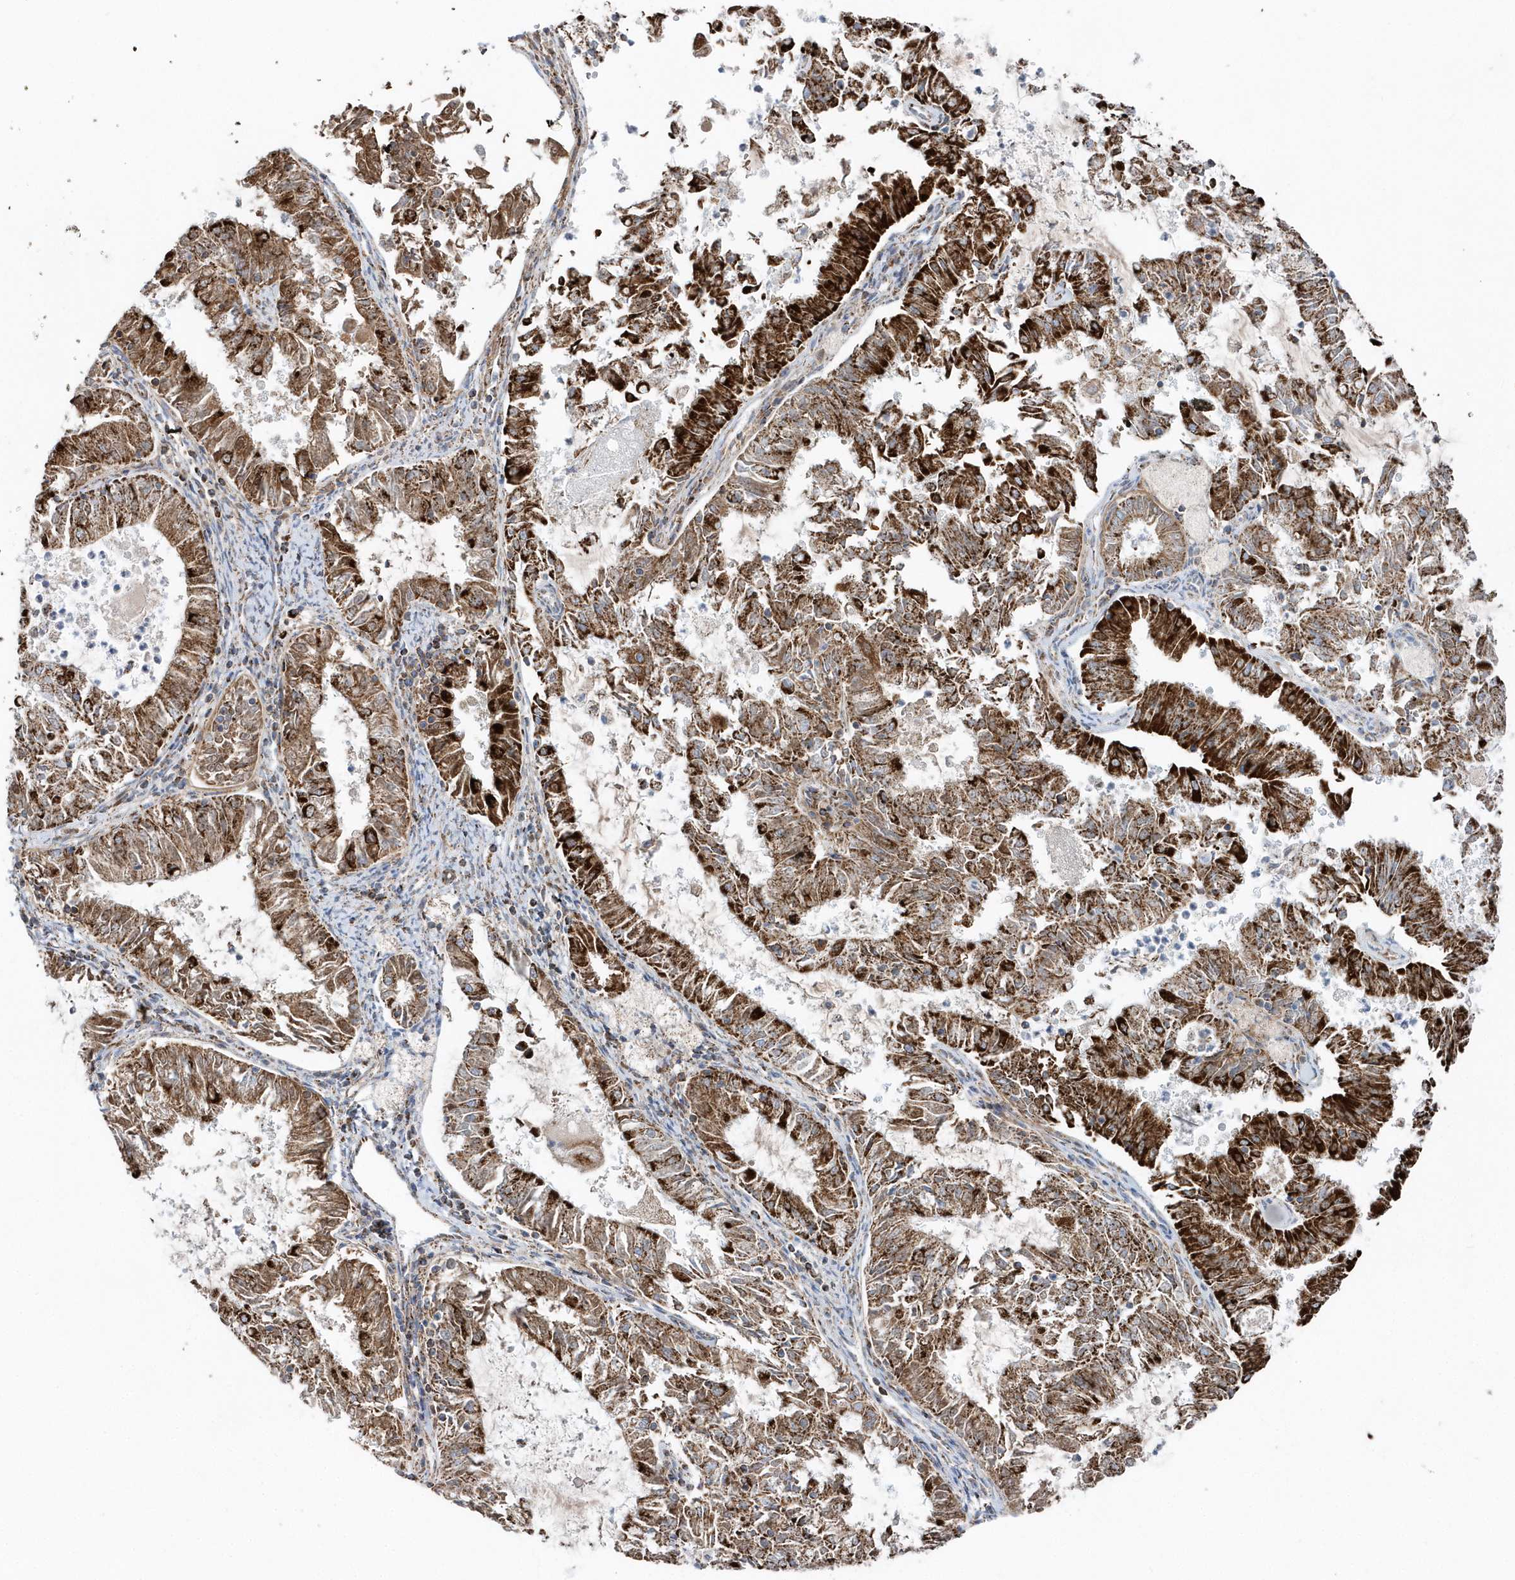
{"staining": {"intensity": "strong", "quantity": ">75%", "location": "cytoplasmic/membranous"}, "tissue": "endometrial cancer", "cell_type": "Tumor cells", "image_type": "cancer", "snomed": [{"axis": "morphology", "description": "Adenocarcinoma, NOS"}, {"axis": "topography", "description": "Endometrium"}], "caption": "IHC (DAB (3,3'-diaminobenzidine)) staining of endometrial cancer demonstrates strong cytoplasmic/membranous protein positivity in approximately >75% of tumor cells.", "gene": "TMCO6", "patient": {"sex": "female", "age": 57}}